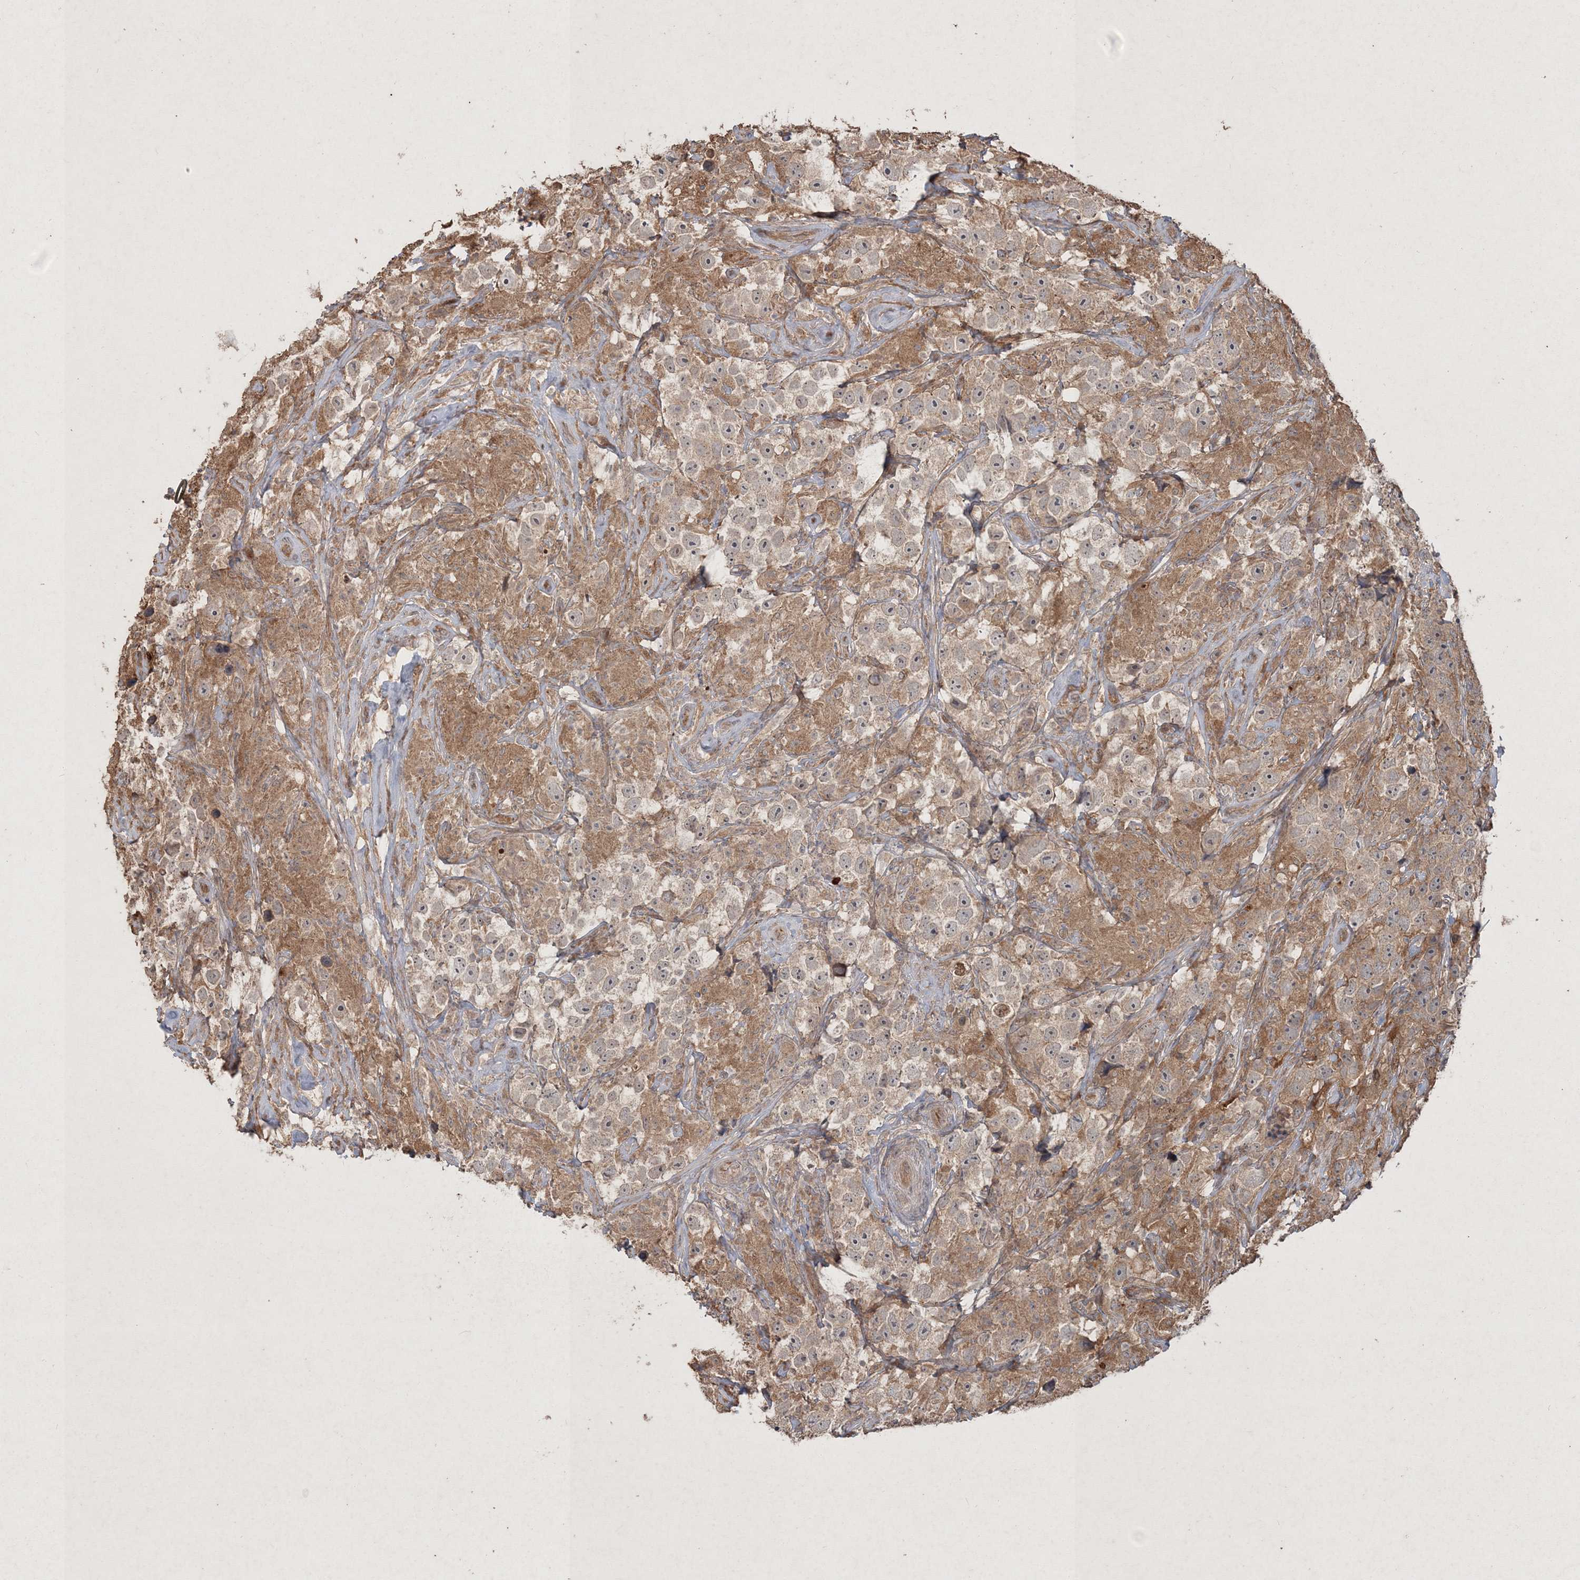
{"staining": {"intensity": "negative", "quantity": "none", "location": "none"}, "tissue": "testis cancer", "cell_type": "Tumor cells", "image_type": "cancer", "snomed": [{"axis": "morphology", "description": "Seminoma, NOS"}, {"axis": "topography", "description": "Testis"}], "caption": "Immunohistochemical staining of human testis cancer reveals no significant expression in tumor cells. (Stains: DAB IHC with hematoxylin counter stain, Microscopy: brightfield microscopy at high magnification).", "gene": "SPRY1", "patient": {"sex": "male", "age": 49}}